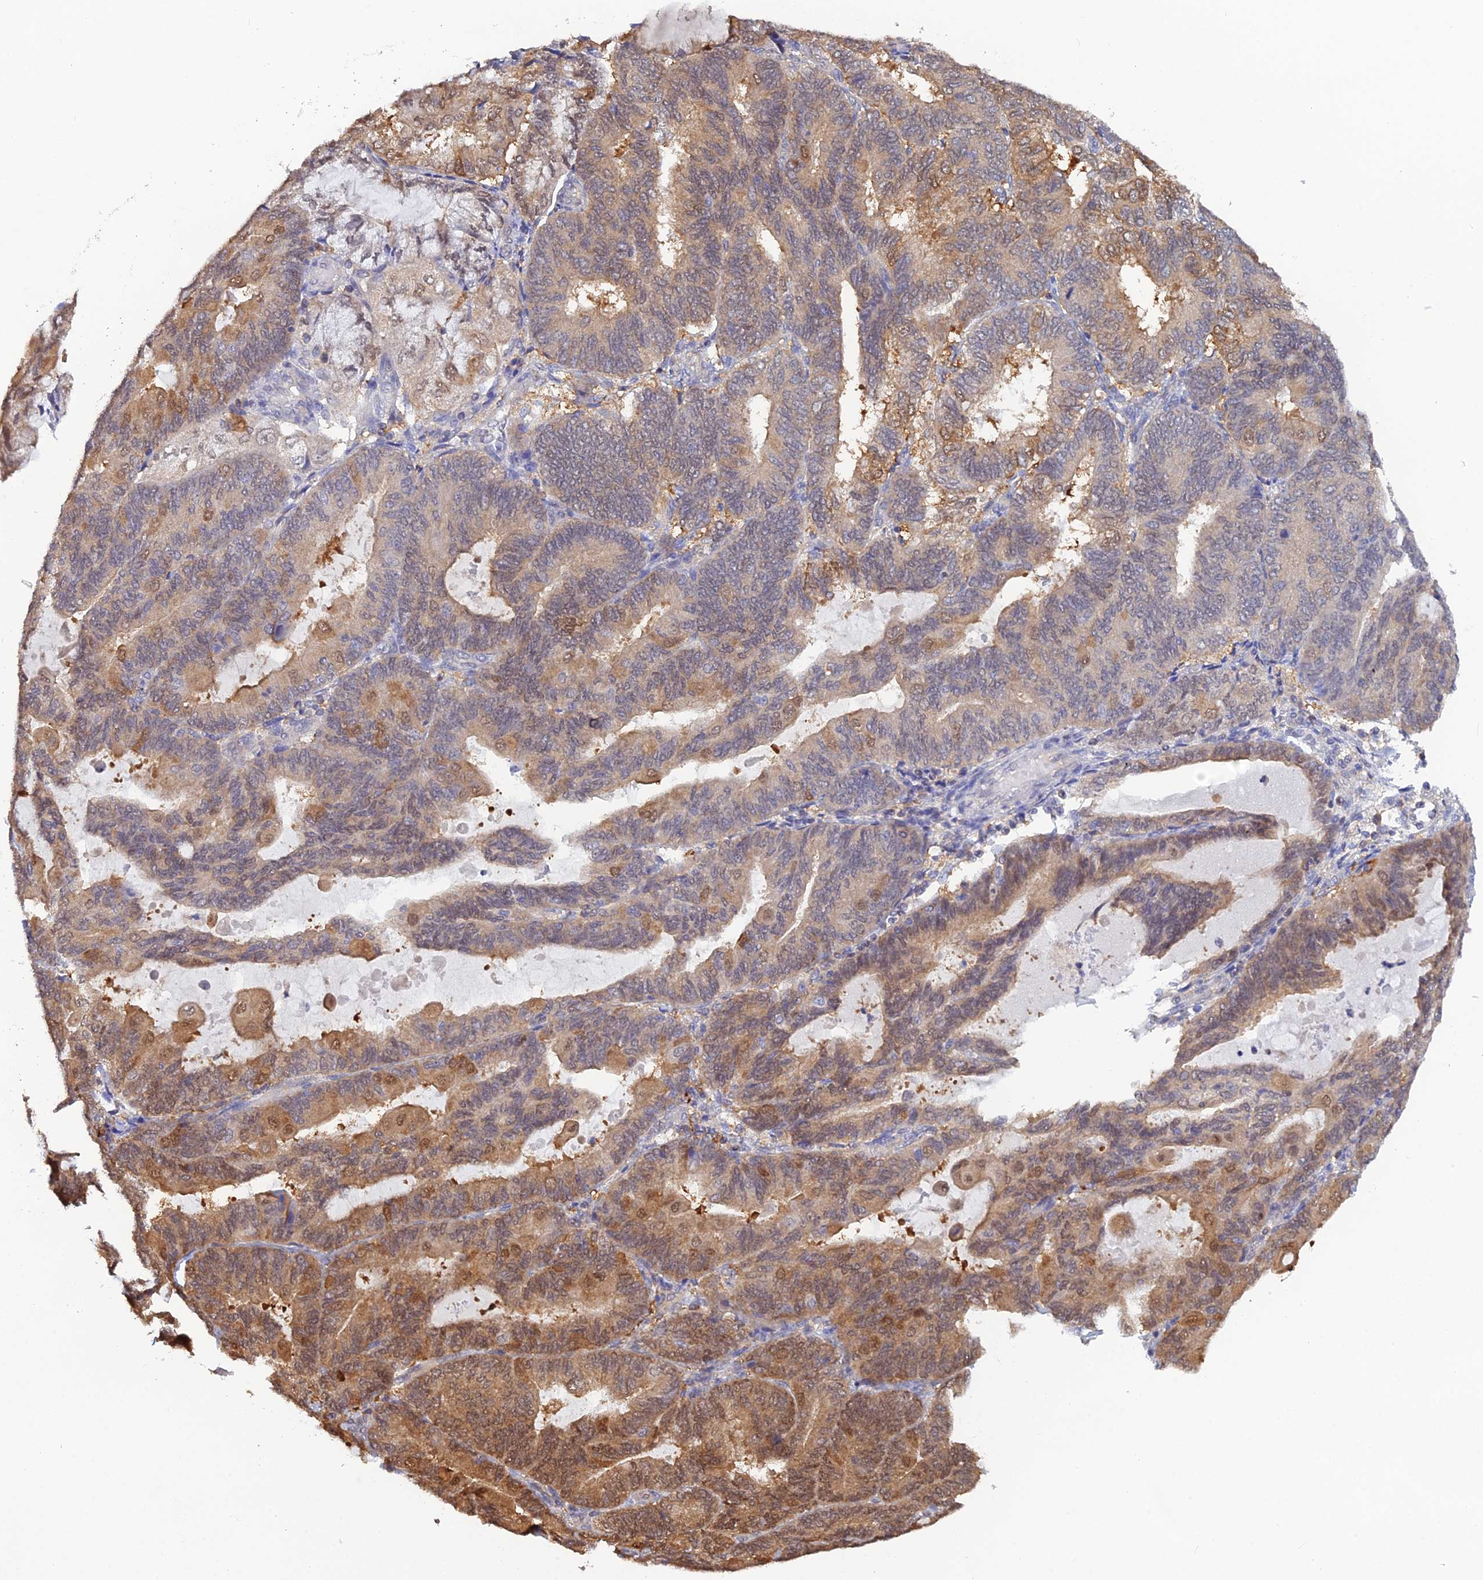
{"staining": {"intensity": "moderate", "quantity": ">75%", "location": "cytoplasmic/membranous,nuclear"}, "tissue": "endometrial cancer", "cell_type": "Tumor cells", "image_type": "cancer", "snomed": [{"axis": "morphology", "description": "Adenocarcinoma, NOS"}, {"axis": "topography", "description": "Endometrium"}], "caption": "This image demonstrates immunohistochemistry staining of endometrial cancer, with medium moderate cytoplasmic/membranous and nuclear positivity in about >75% of tumor cells.", "gene": "HINT1", "patient": {"sex": "female", "age": 81}}